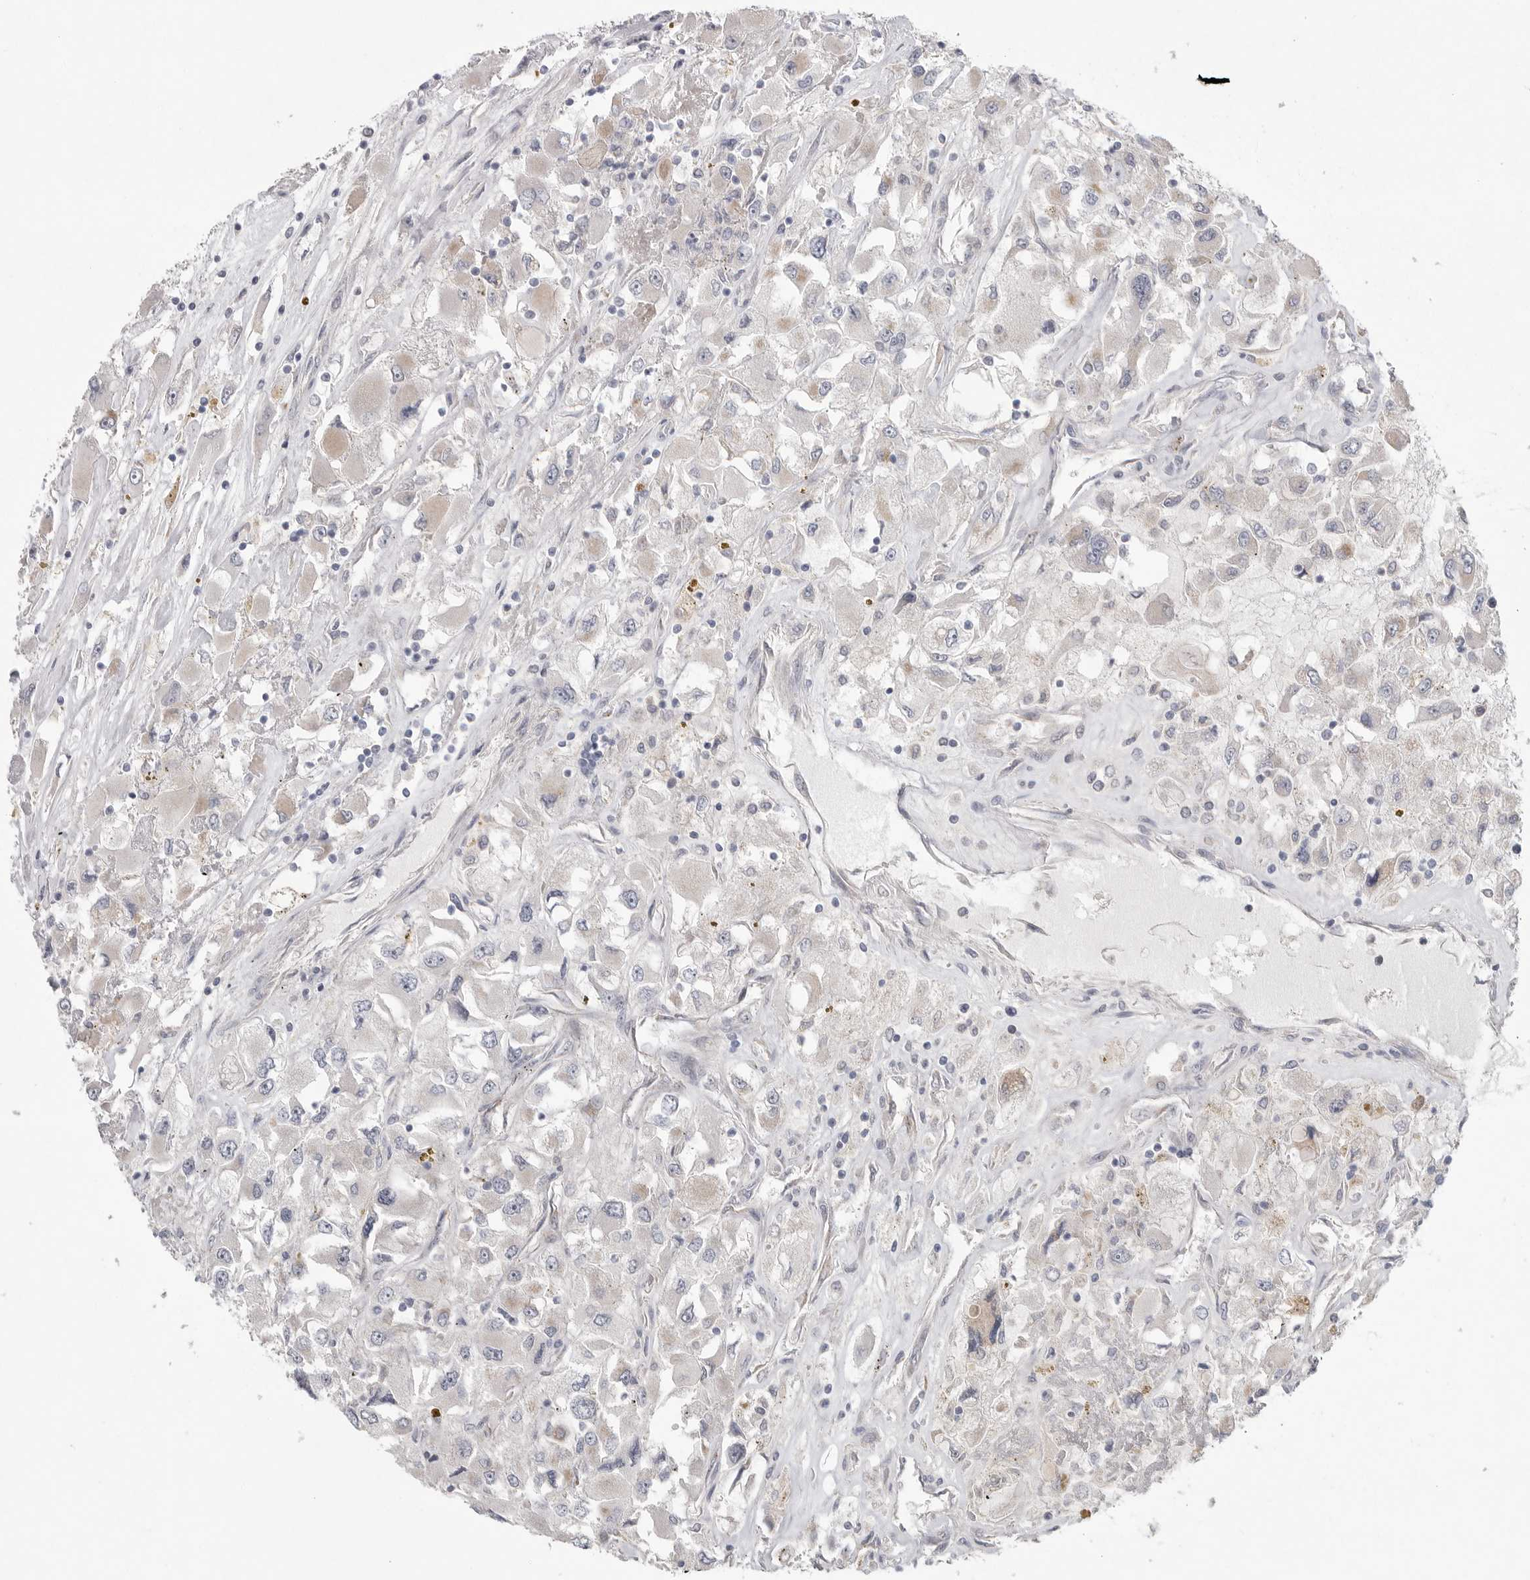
{"staining": {"intensity": "weak", "quantity": "<25%", "location": "cytoplasmic/membranous"}, "tissue": "renal cancer", "cell_type": "Tumor cells", "image_type": "cancer", "snomed": [{"axis": "morphology", "description": "Adenocarcinoma, NOS"}, {"axis": "topography", "description": "Kidney"}], "caption": "Renal adenocarcinoma was stained to show a protein in brown. There is no significant positivity in tumor cells.", "gene": "FBXO43", "patient": {"sex": "female", "age": 52}}